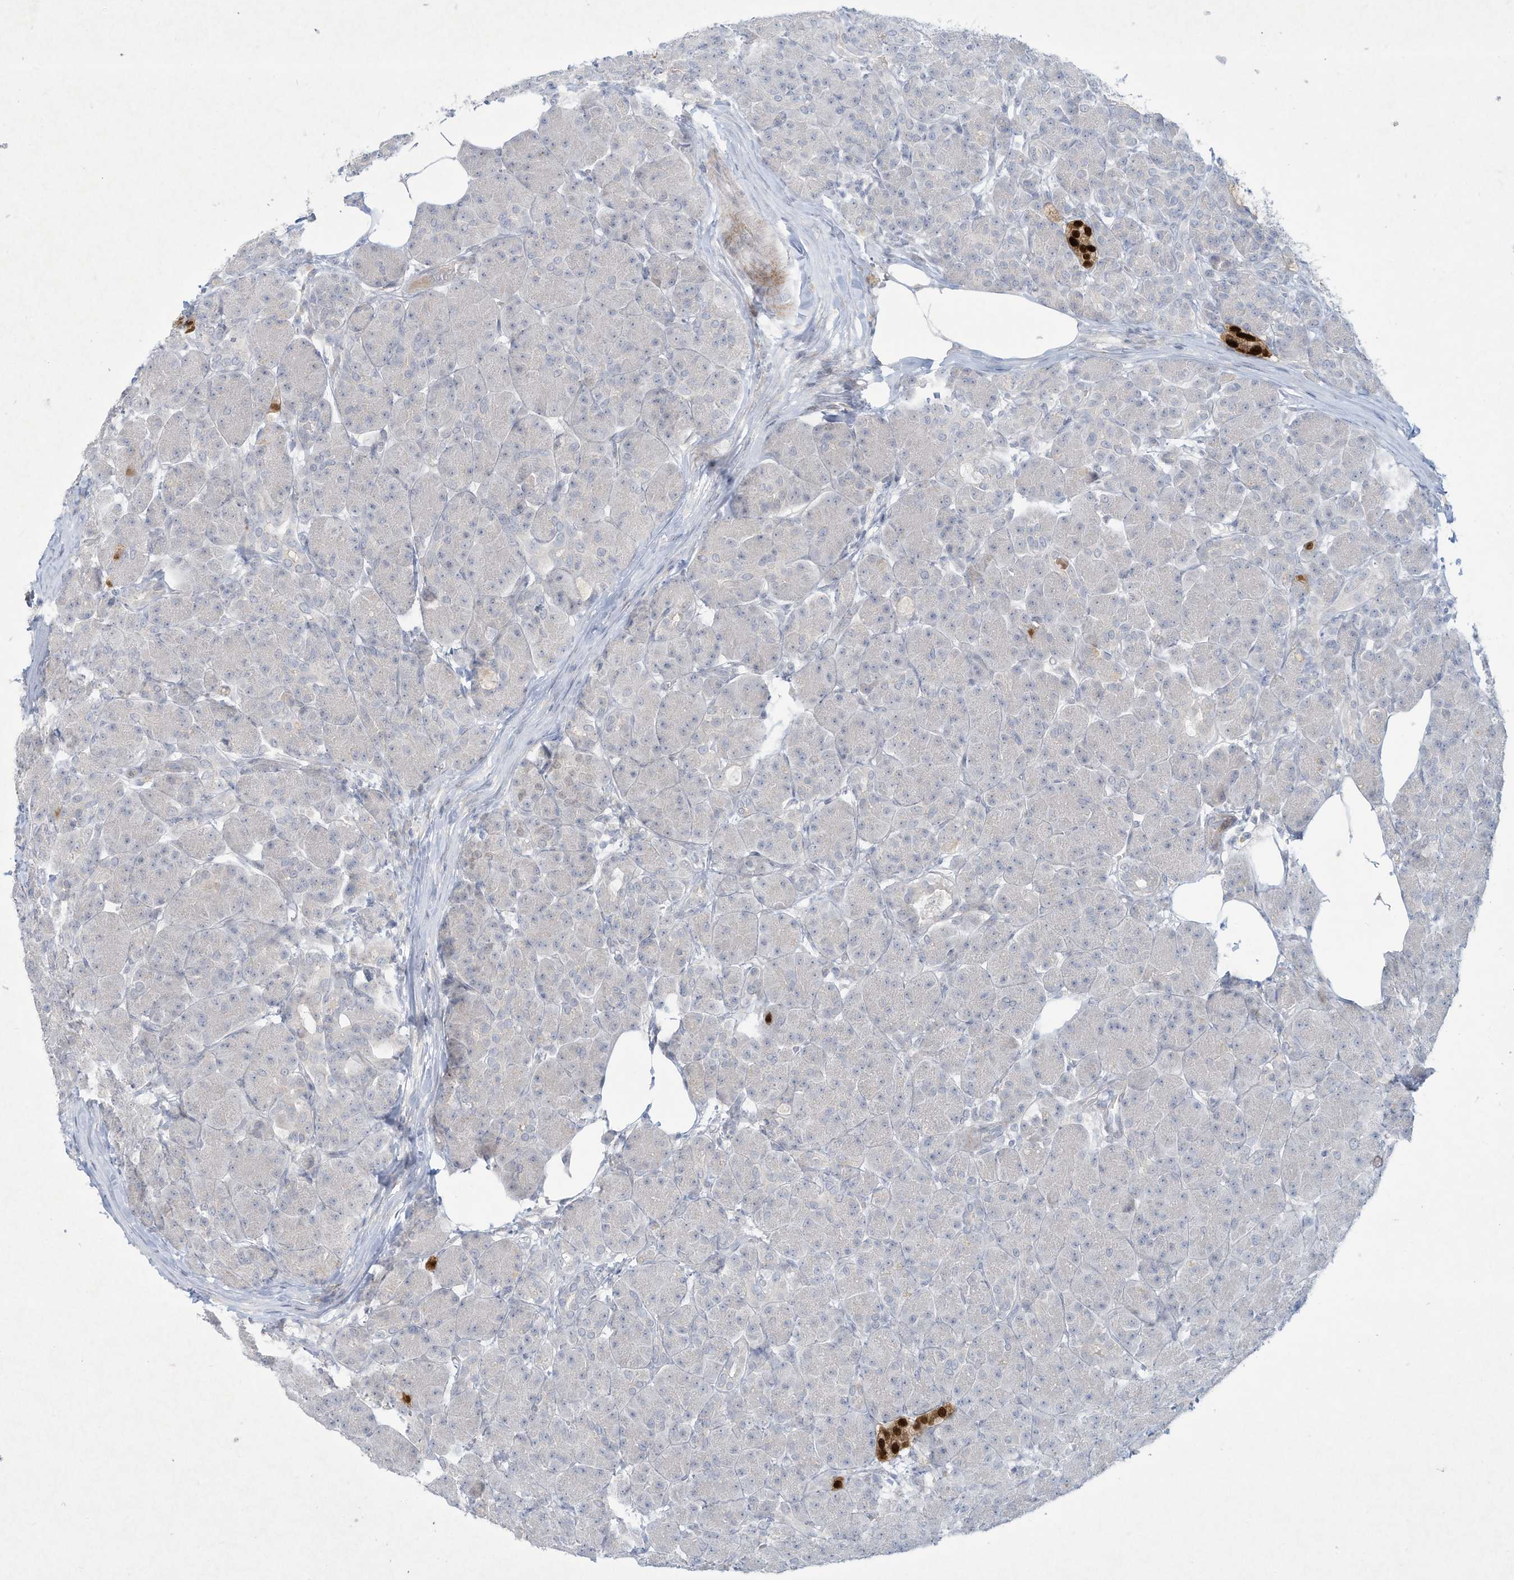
{"staining": {"intensity": "negative", "quantity": "none", "location": "none"}, "tissue": "pancreas", "cell_type": "Exocrine glandular cells", "image_type": "normal", "snomed": [{"axis": "morphology", "description": "Normal tissue, NOS"}, {"axis": "topography", "description": "Pancreas"}], "caption": "This is a image of IHC staining of normal pancreas, which shows no positivity in exocrine glandular cells.", "gene": "PAX6", "patient": {"sex": "male", "age": 63}}